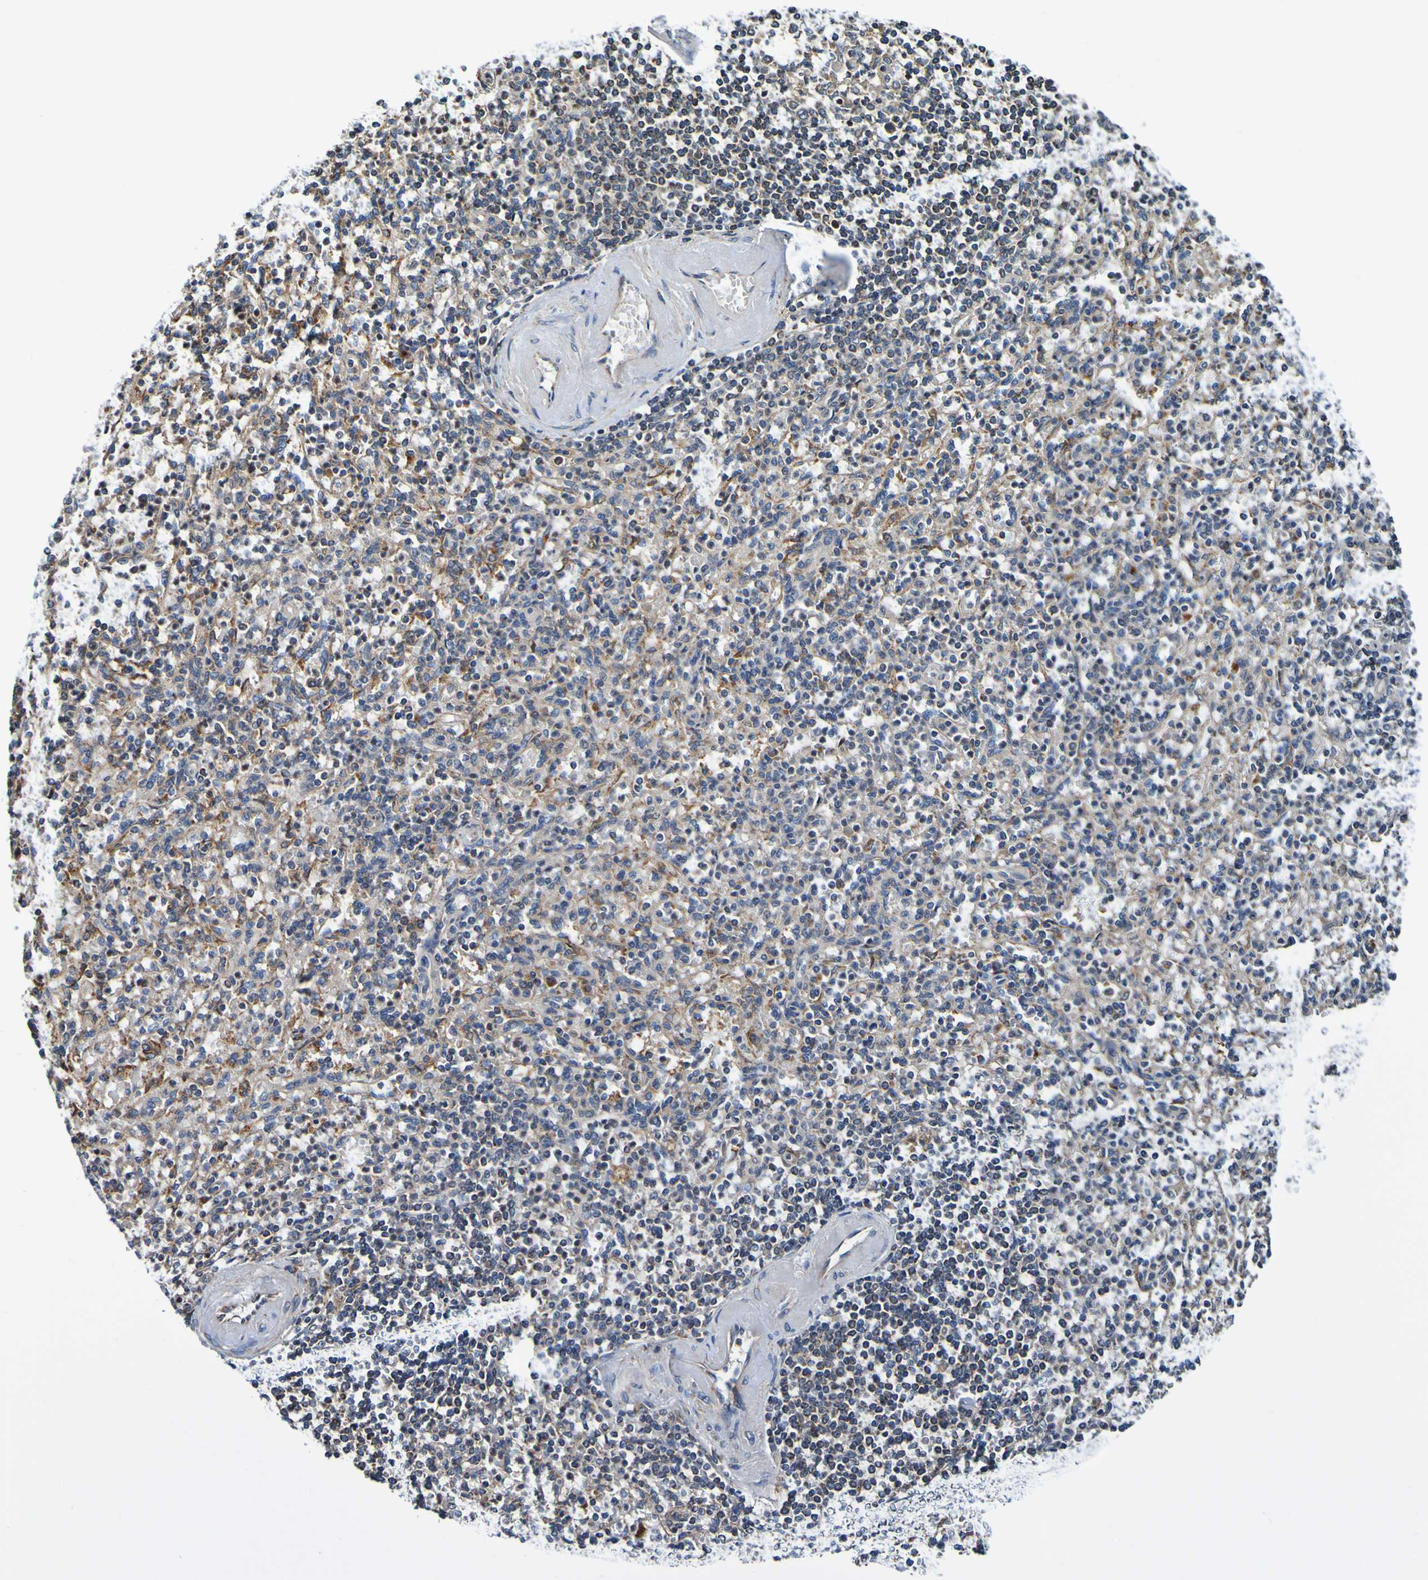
{"staining": {"intensity": "moderate", "quantity": "25%-75%", "location": "cytoplasmic/membranous"}, "tissue": "spleen", "cell_type": "Cells in red pulp", "image_type": "normal", "snomed": [{"axis": "morphology", "description": "Normal tissue, NOS"}, {"axis": "topography", "description": "Spleen"}], "caption": "IHC photomicrograph of normal human spleen stained for a protein (brown), which demonstrates medium levels of moderate cytoplasmic/membranous staining in approximately 25%-75% of cells in red pulp.", "gene": "AXIN1", "patient": {"sex": "female", "age": 74}}